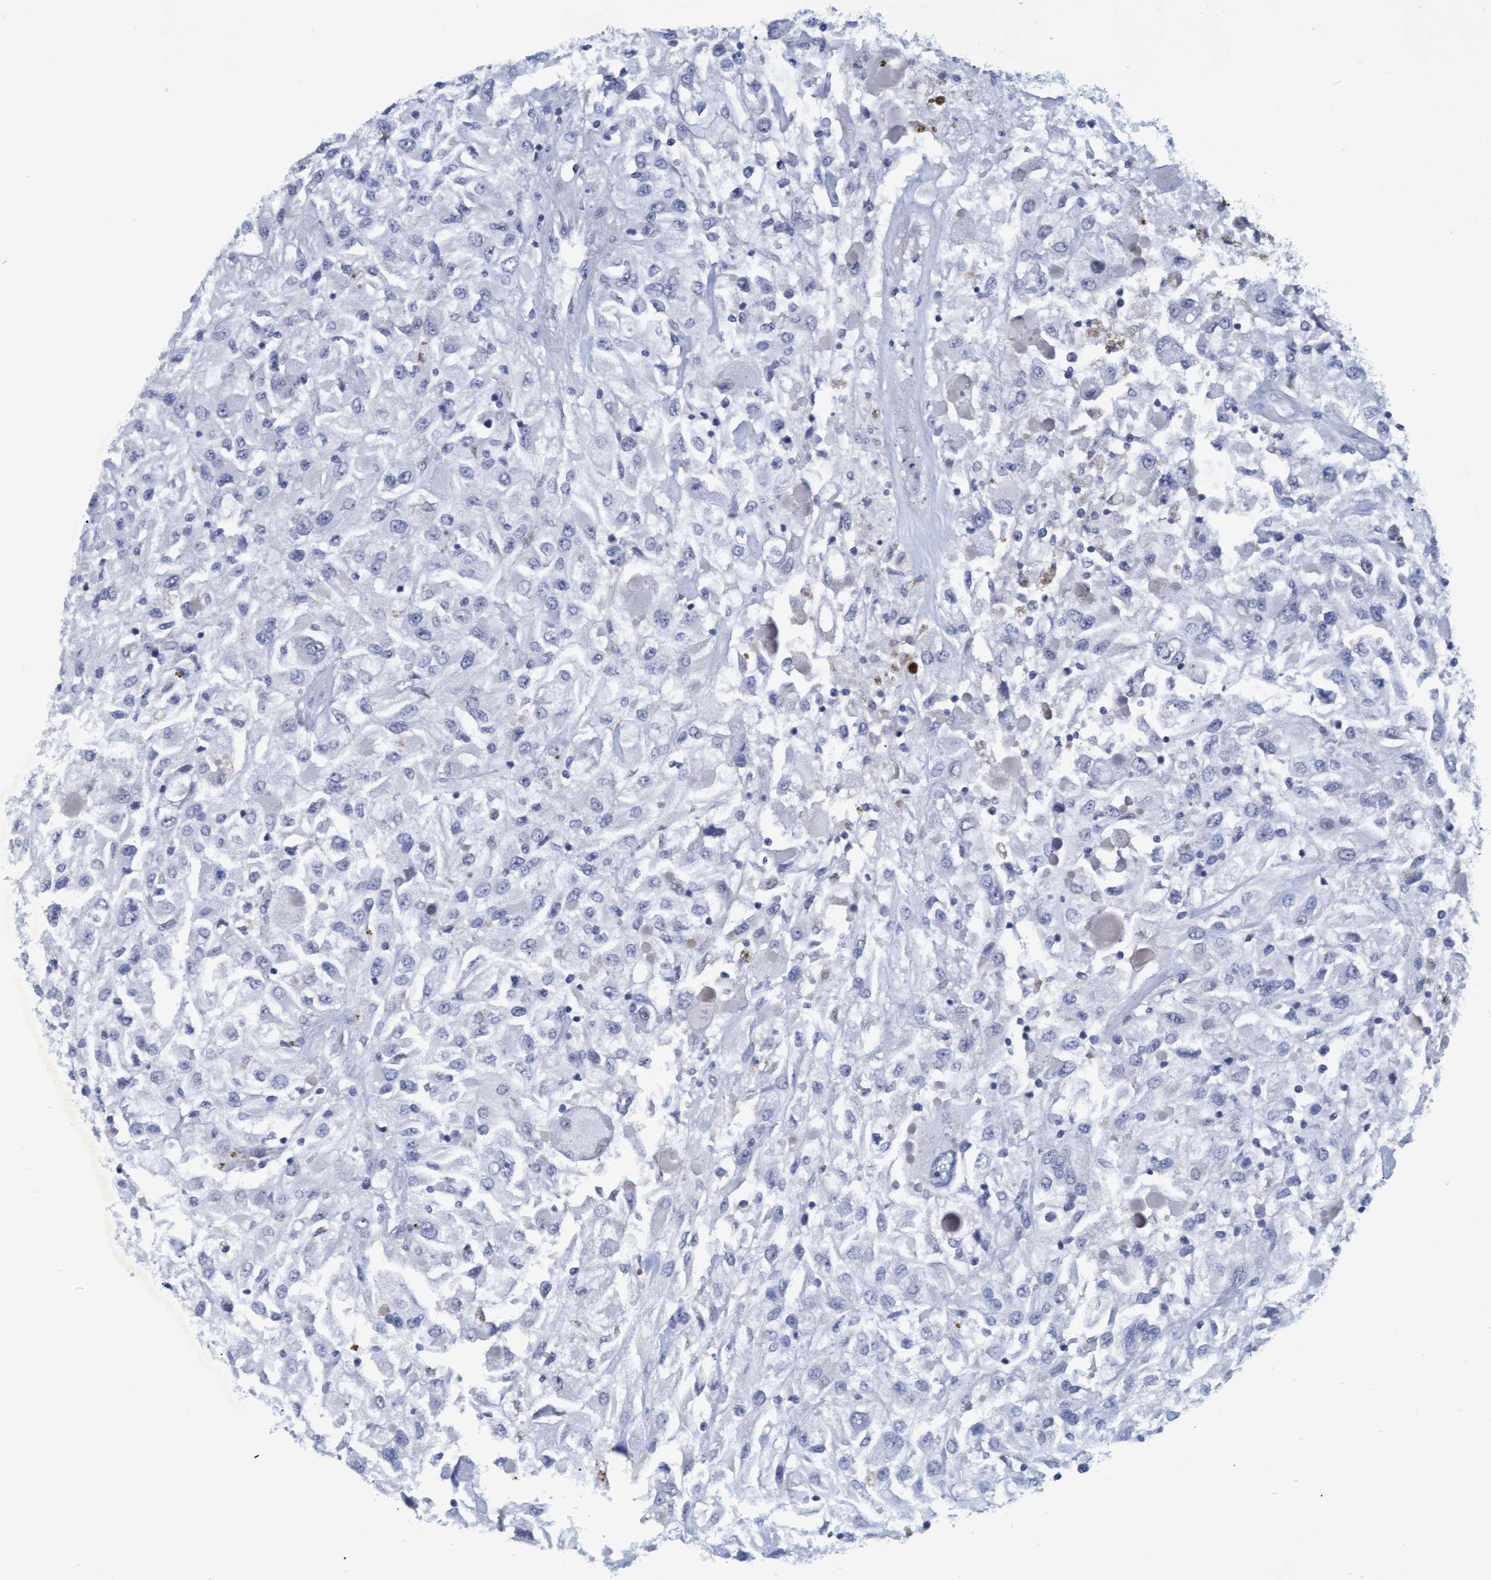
{"staining": {"intensity": "negative", "quantity": "none", "location": "none"}, "tissue": "renal cancer", "cell_type": "Tumor cells", "image_type": "cancer", "snomed": [{"axis": "morphology", "description": "Adenocarcinoma, NOS"}, {"axis": "topography", "description": "Kidney"}], "caption": "This is an immunohistochemistry (IHC) histopathology image of renal adenocarcinoma. There is no expression in tumor cells.", "gene": "PROCA1", "patient": {"sex": "female", "age": 52}}